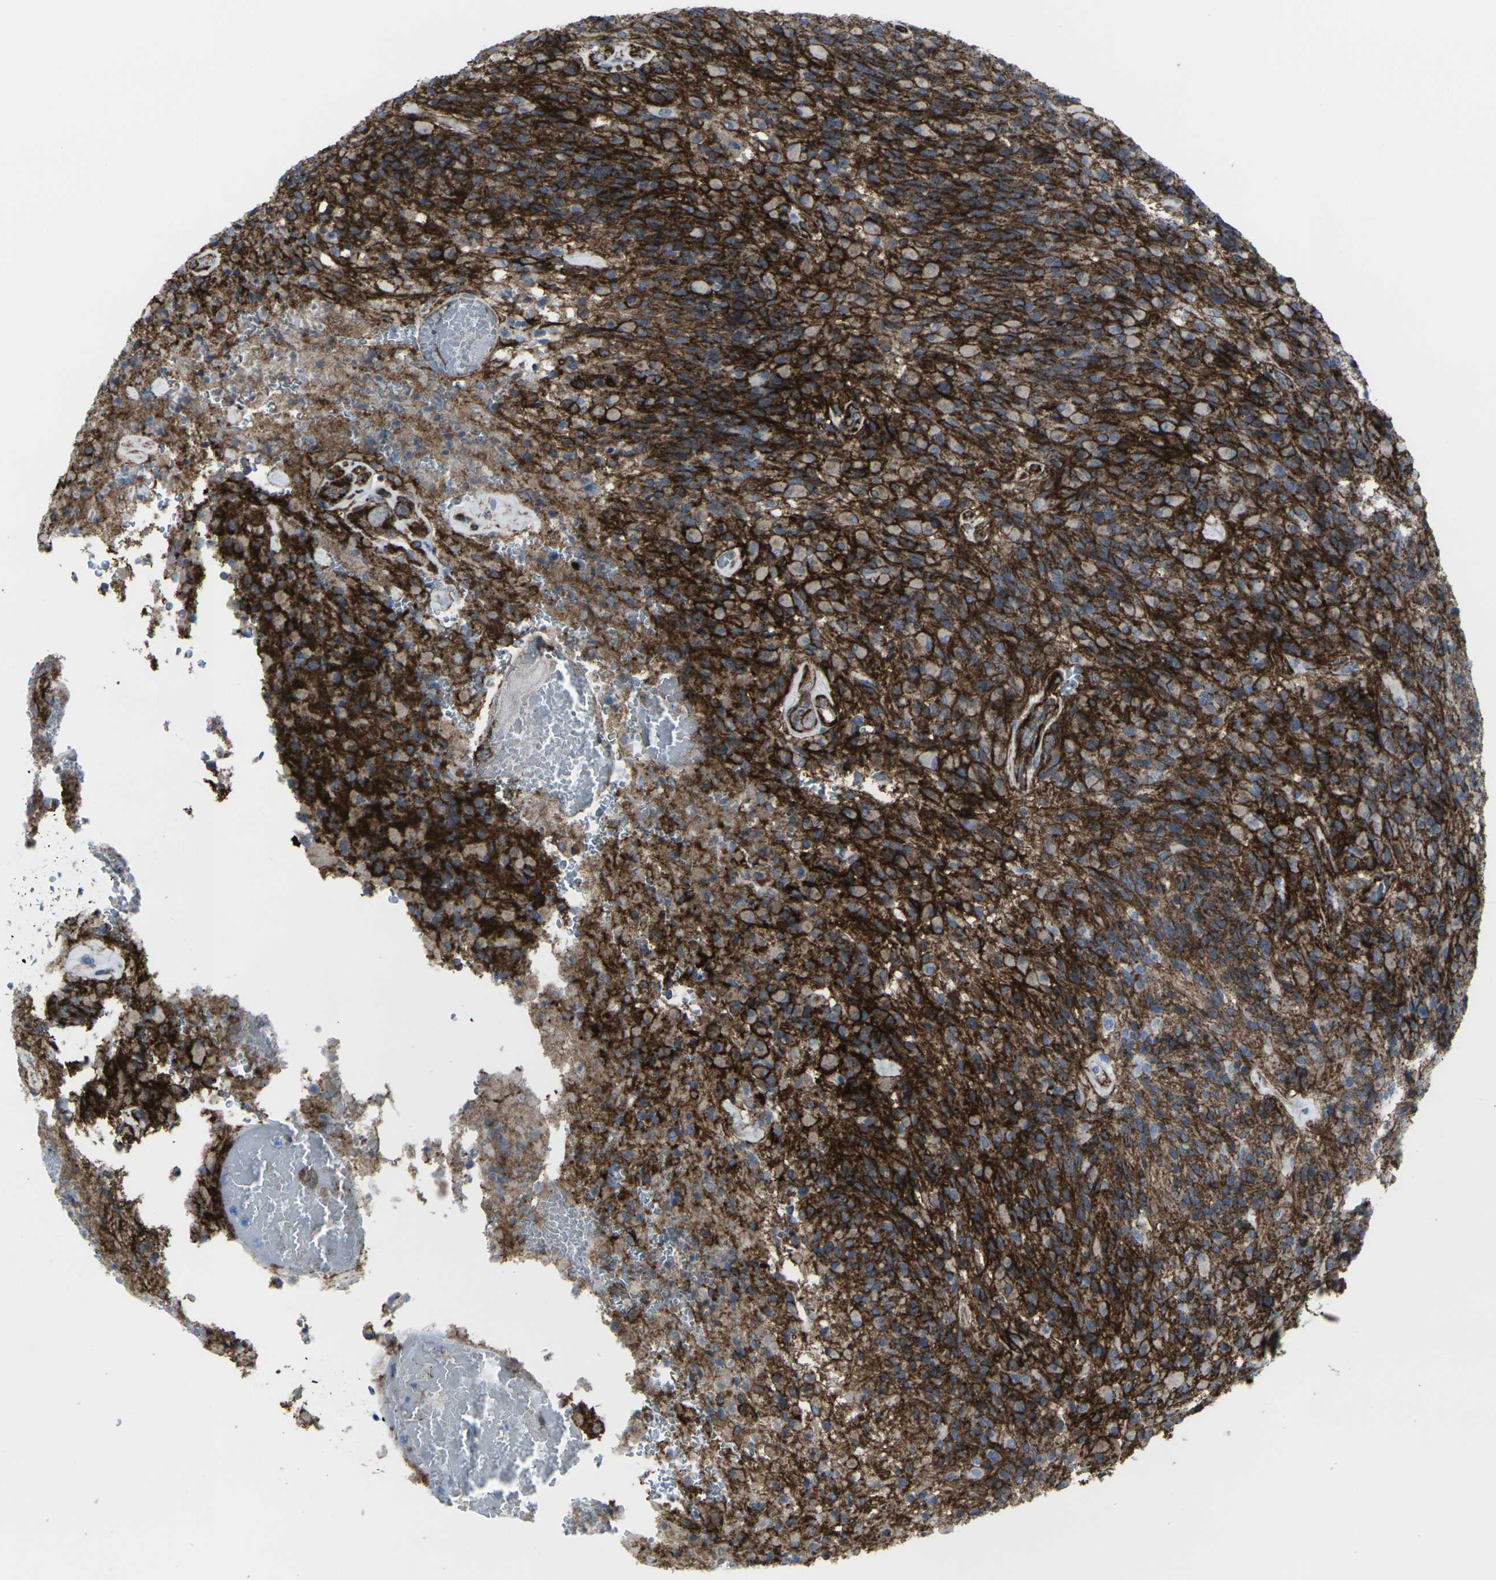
{"staining": {"intensity": "moderate", "quantity": "25%-75%", "location": "cytoplasmic/membranous"}, "tissue": "glioma", "cell_type": "Tumor cells", "image_type": "cancer", "snomed": [{"axis": "morphology", "description": "Glioma, malignant, High grade"}, {"axis": "topography", "description": "Brain"}], "caption": "Moderate cytoplasmic/membranous staining is seen in approximately 25%-75% of tumor cells in glioma. (Brightfield microscopy of DAB IHC at high magnification).", "gene": "CDH11", "patient": {"sex": "male", "age": 71}}